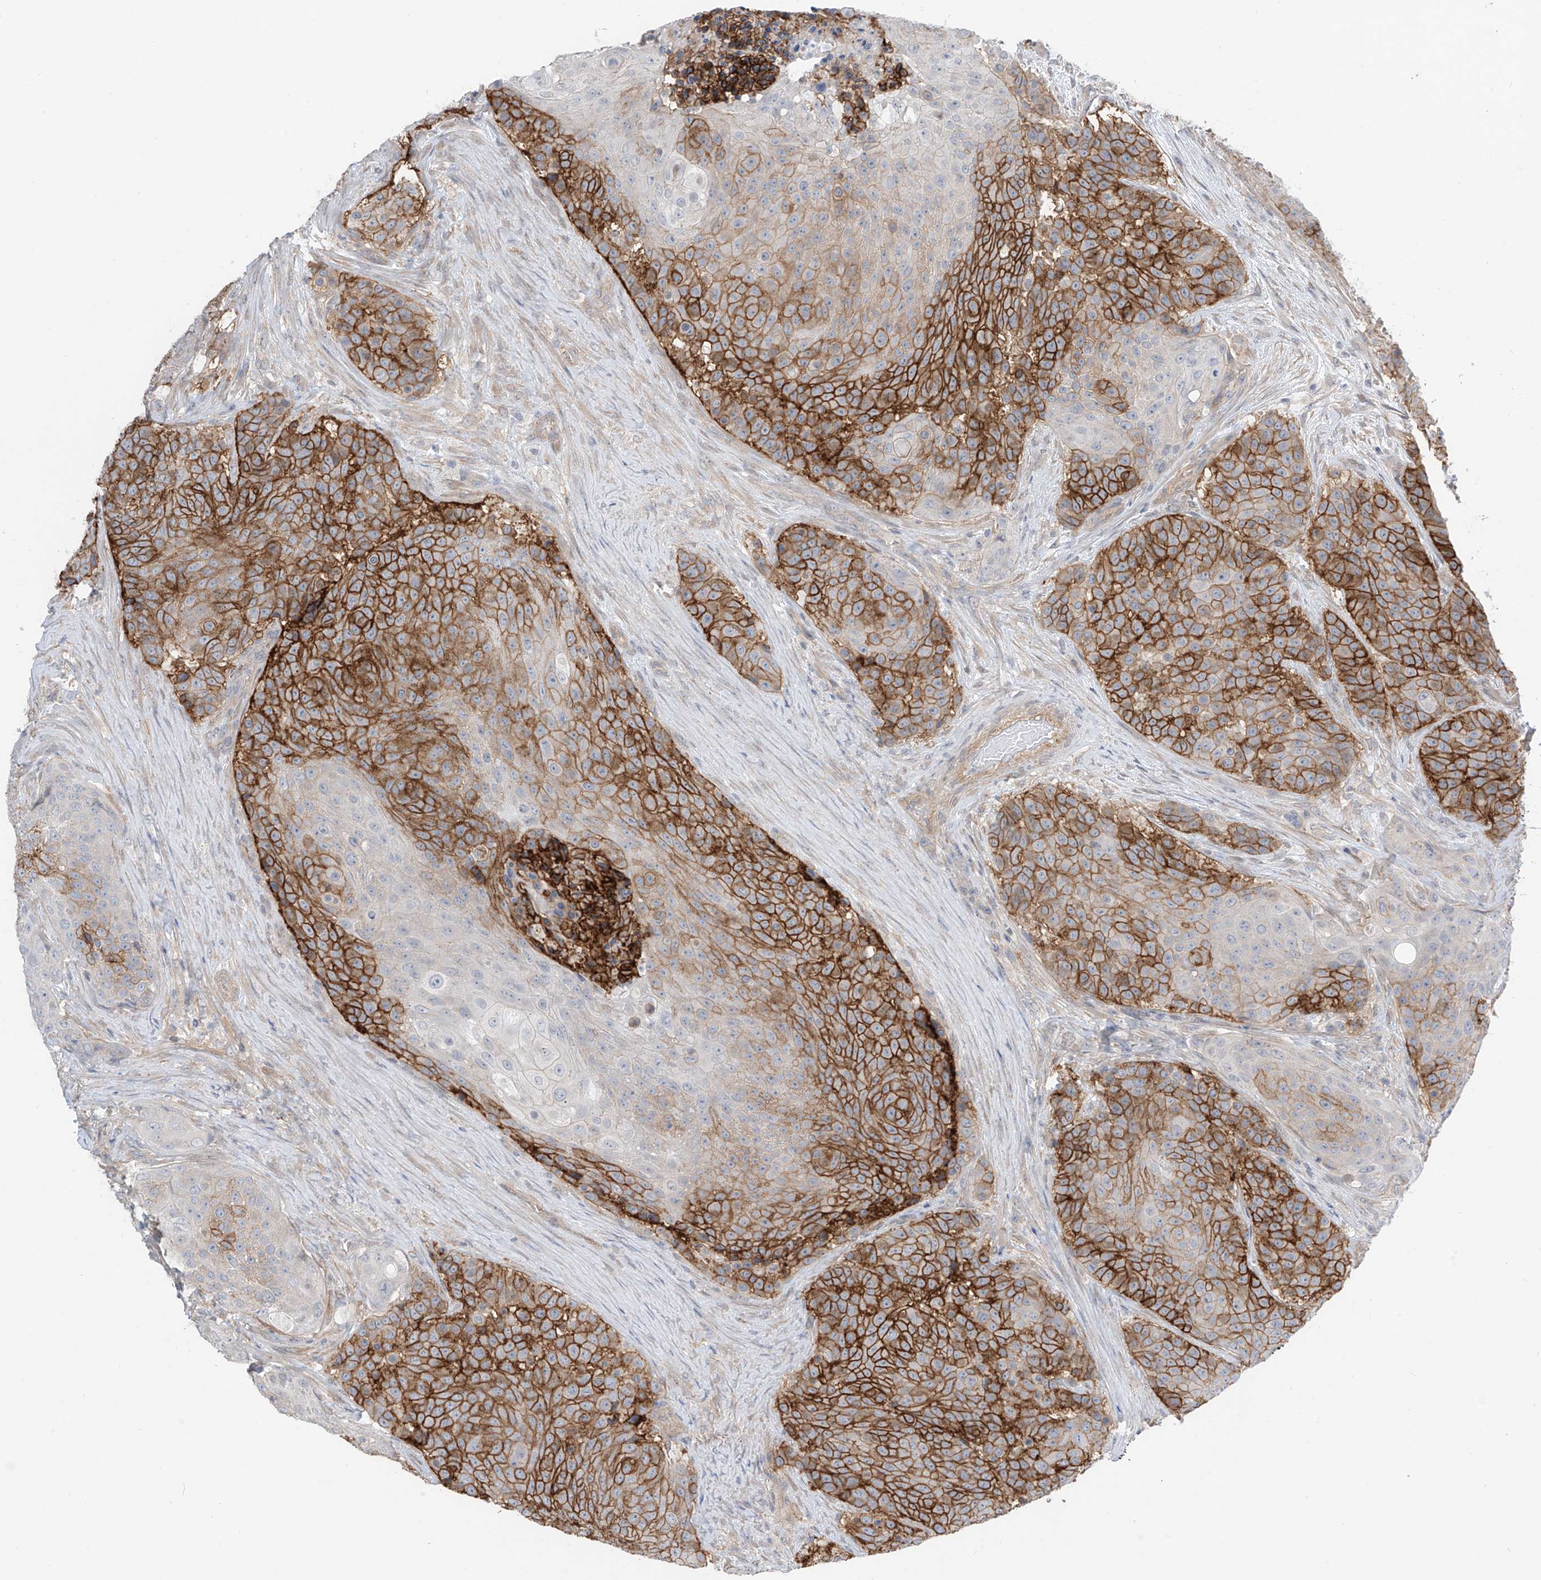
{"staining": {"intensity": "strong", "quantity": "25%-75%", "location": "cytoplasmic/membranous"}, "tissue": "urothelial cancer", "cell_type": "Tumor cells", "image_type": "cancer", "snomed": [{"axis": "morphology", "description": "Urothelial carcinoma, High grade"}, {"axis": "topography", "description": "Urinary bladder"}], "caption": "This photomicrograph exhibits urothelial cancer stained with IHC to label a protein in brown. The cytoplasmic/membranous of tumor cells show strong positivity for the protein. Nuclei are counter-stained blue.", "gene": "ABLIM2", "patient": {"sex": "female", "age": 63}}